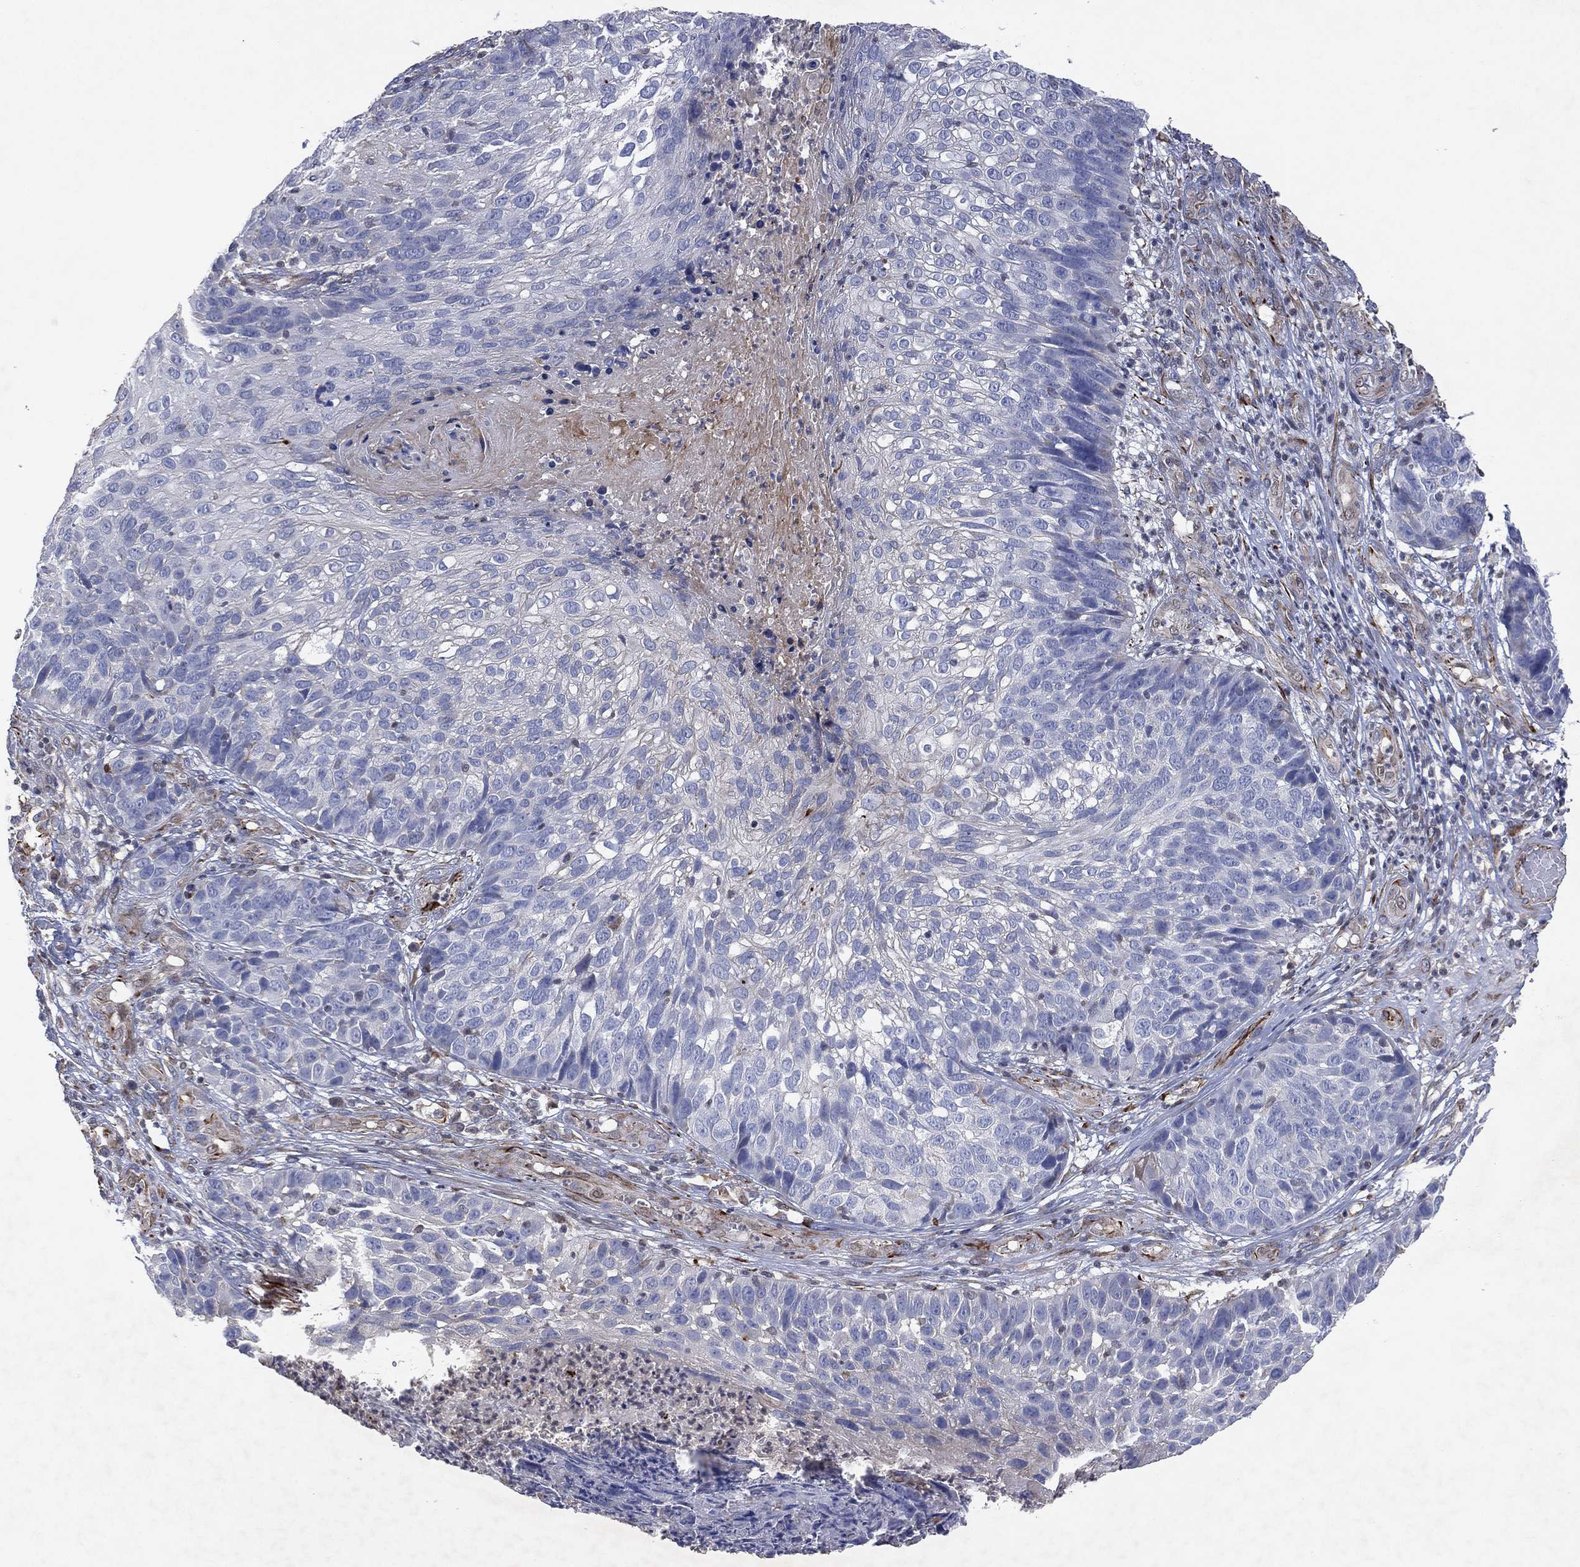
{"staining": {"intensity": "negative", "quantity": "none", "location": "none"}, "tissue": "skin cancer", "cell_type": "Tumor cells", "image_type": "cancer", "snomed": [{"axis": "morphology", "description": "Squamous cell carcinoma, NOS"}, {"axis": "topography", "description": "Skin"}], "caption": "Skin cancer was stained to show a protein in brown. There is no significant positivity in tumor cells. Nuclei are stained in blue.", "gene": "FLI1", "patient": {"sex": "male", "age": 92}}